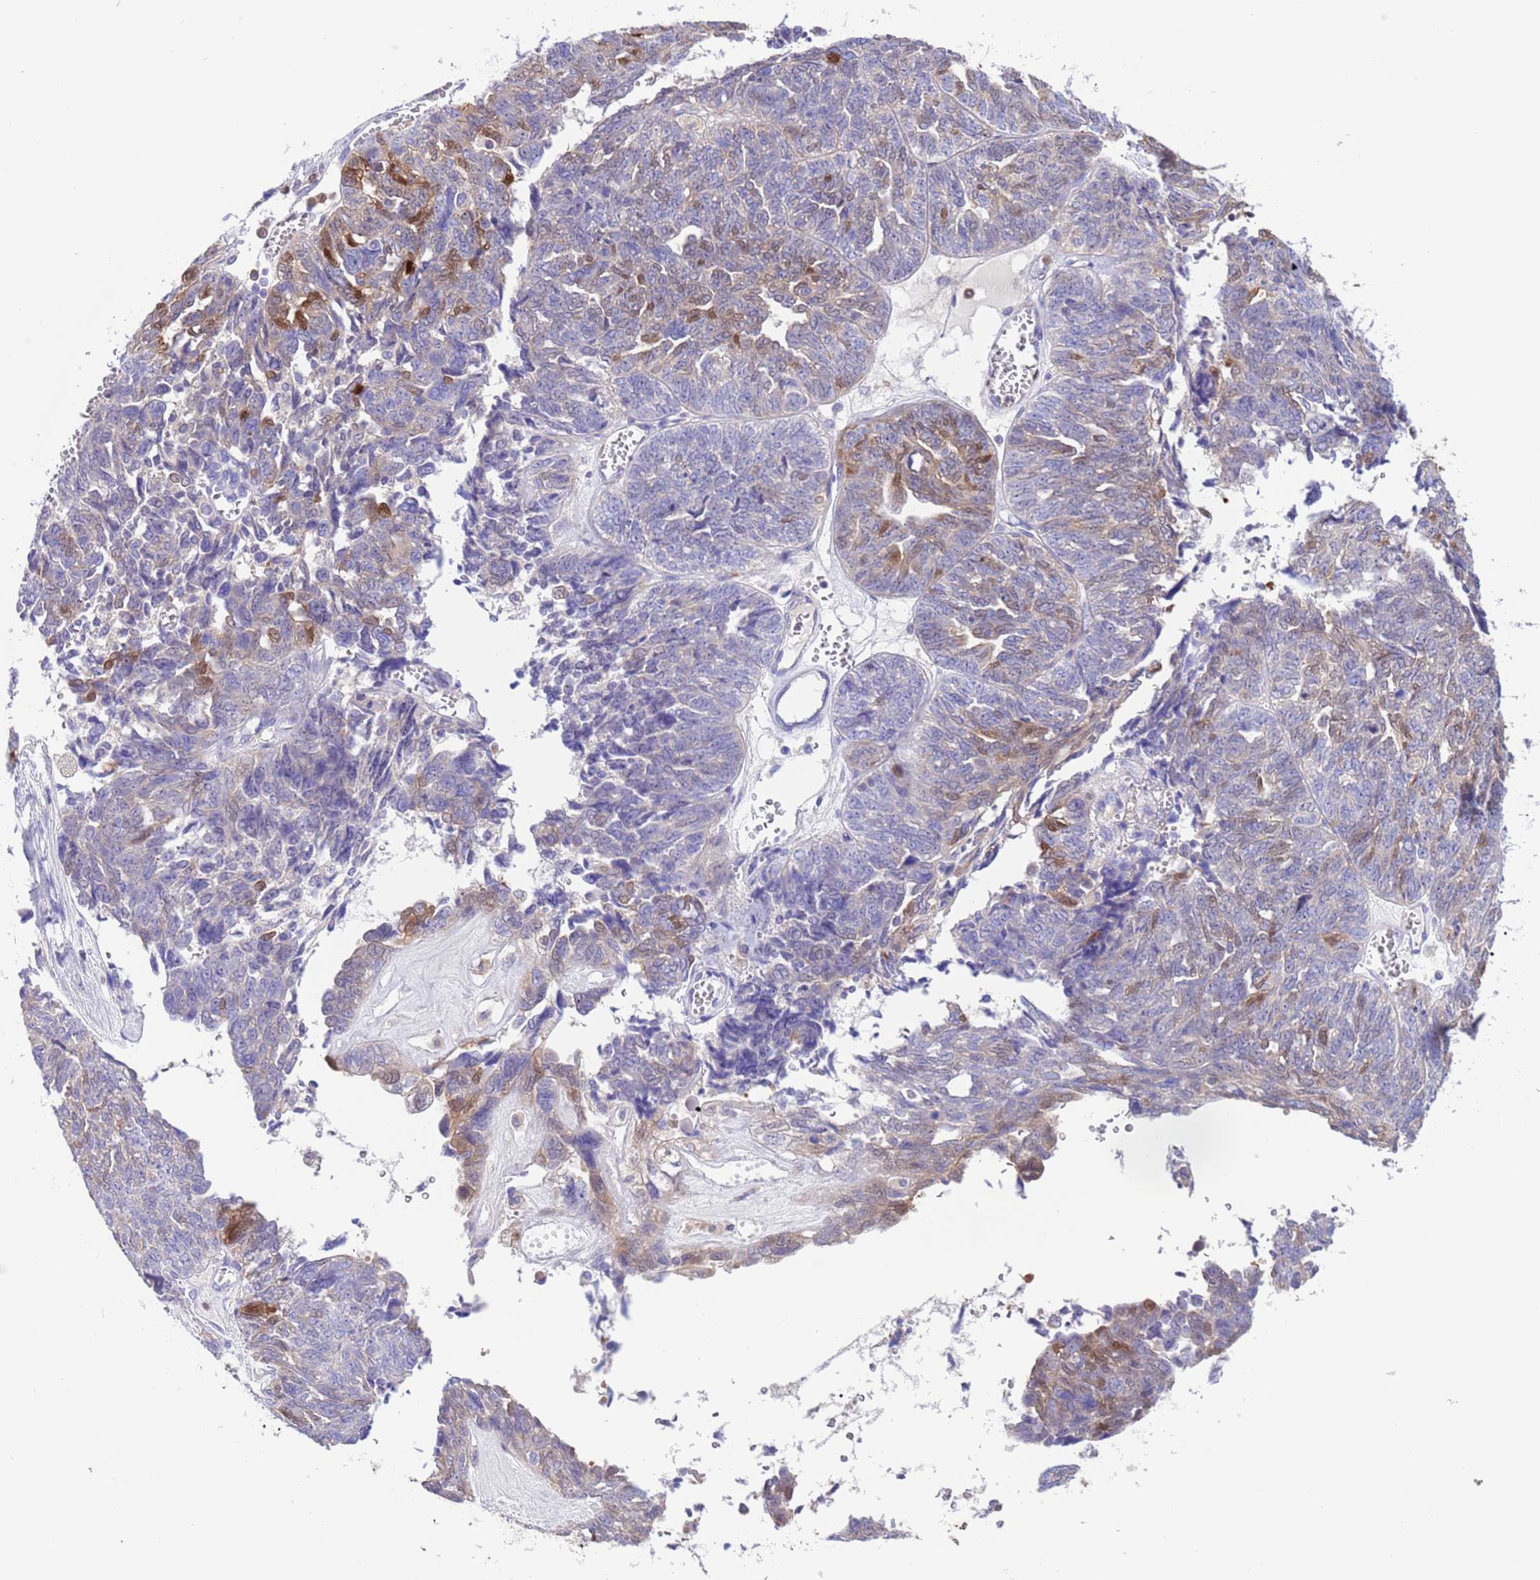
{"staining": {"intensity": "moderate", "quantity": "<25%", "location": "cytoplasmic/membranous,nuclear"}, "tissue": "ovarian cancer", "cell_type": "Tumor cells", "image_type": "cancer", "snomed": [{"axis": "morphology", "description": "Cystadenocarcinoma, serous, NOS"}, {"axis": "topography", "description": "Ovary"}], "caption": "Immunohistochemical staining of human ovarian serous cystadenocarcinoma displays low levels of moderate cytoplasmic/membranous and nuclear staining in about <25% of tumor cells.", "gene": "C6orf47", "patient": {"sex": "female", "age": 79}}